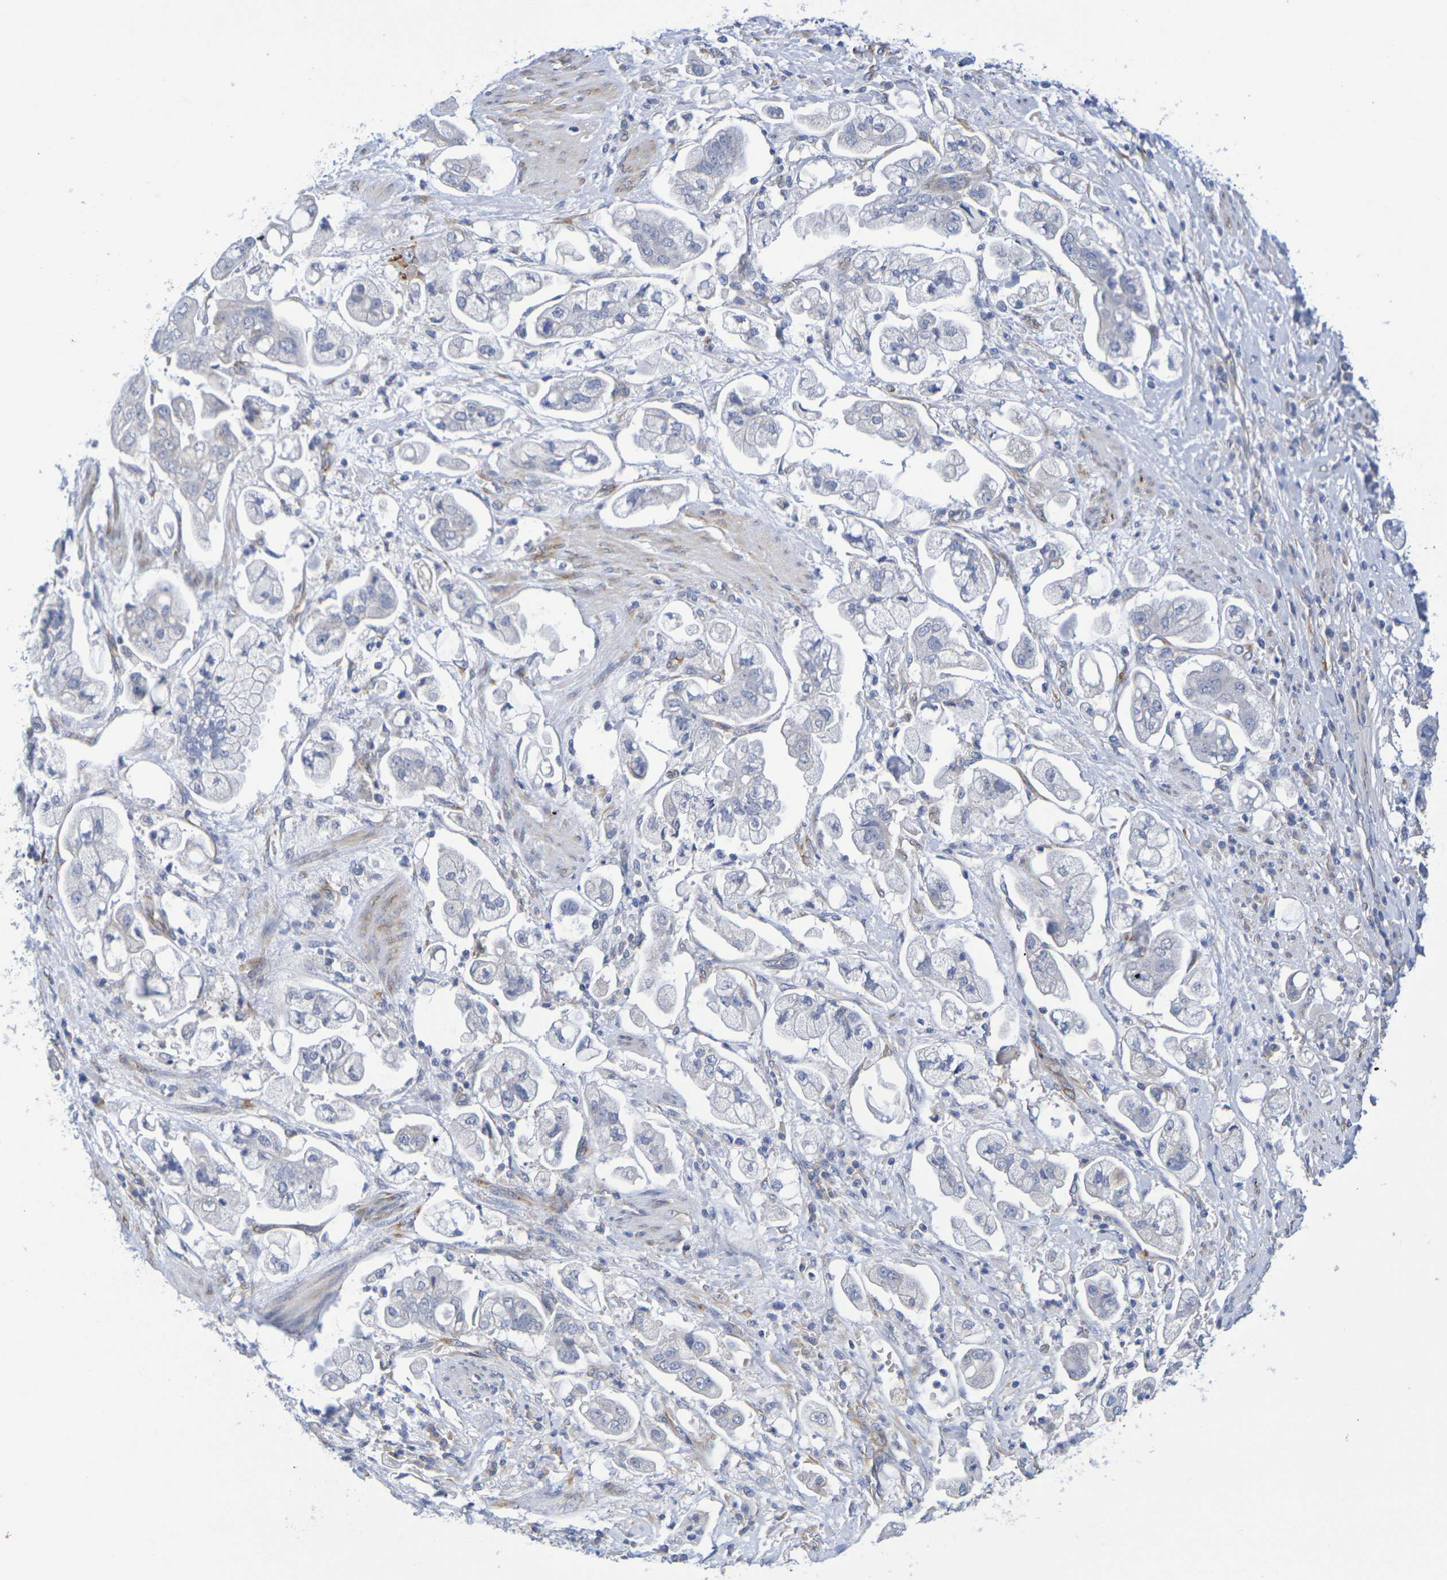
{"staining": {"intensity": "weak", "quantity": "<25%", "location": "cytoplasmic/membranous"}, "tissue": "stomach cancer", "cell_type": "Tumor cells", "image_type": "cancer", "snomed": [{"axis": "morphology", "description": "Adenocarcinoma, NOS"}, {"axis": "topography", "description": "Stomach"}], "caption": "Adenocarcinoma (stomach) was stained to show a protein in brown. There is no significant positivity in tumor cells.", "gene": "TMCC3", "patient": {"sex": "male", "age": 62}}